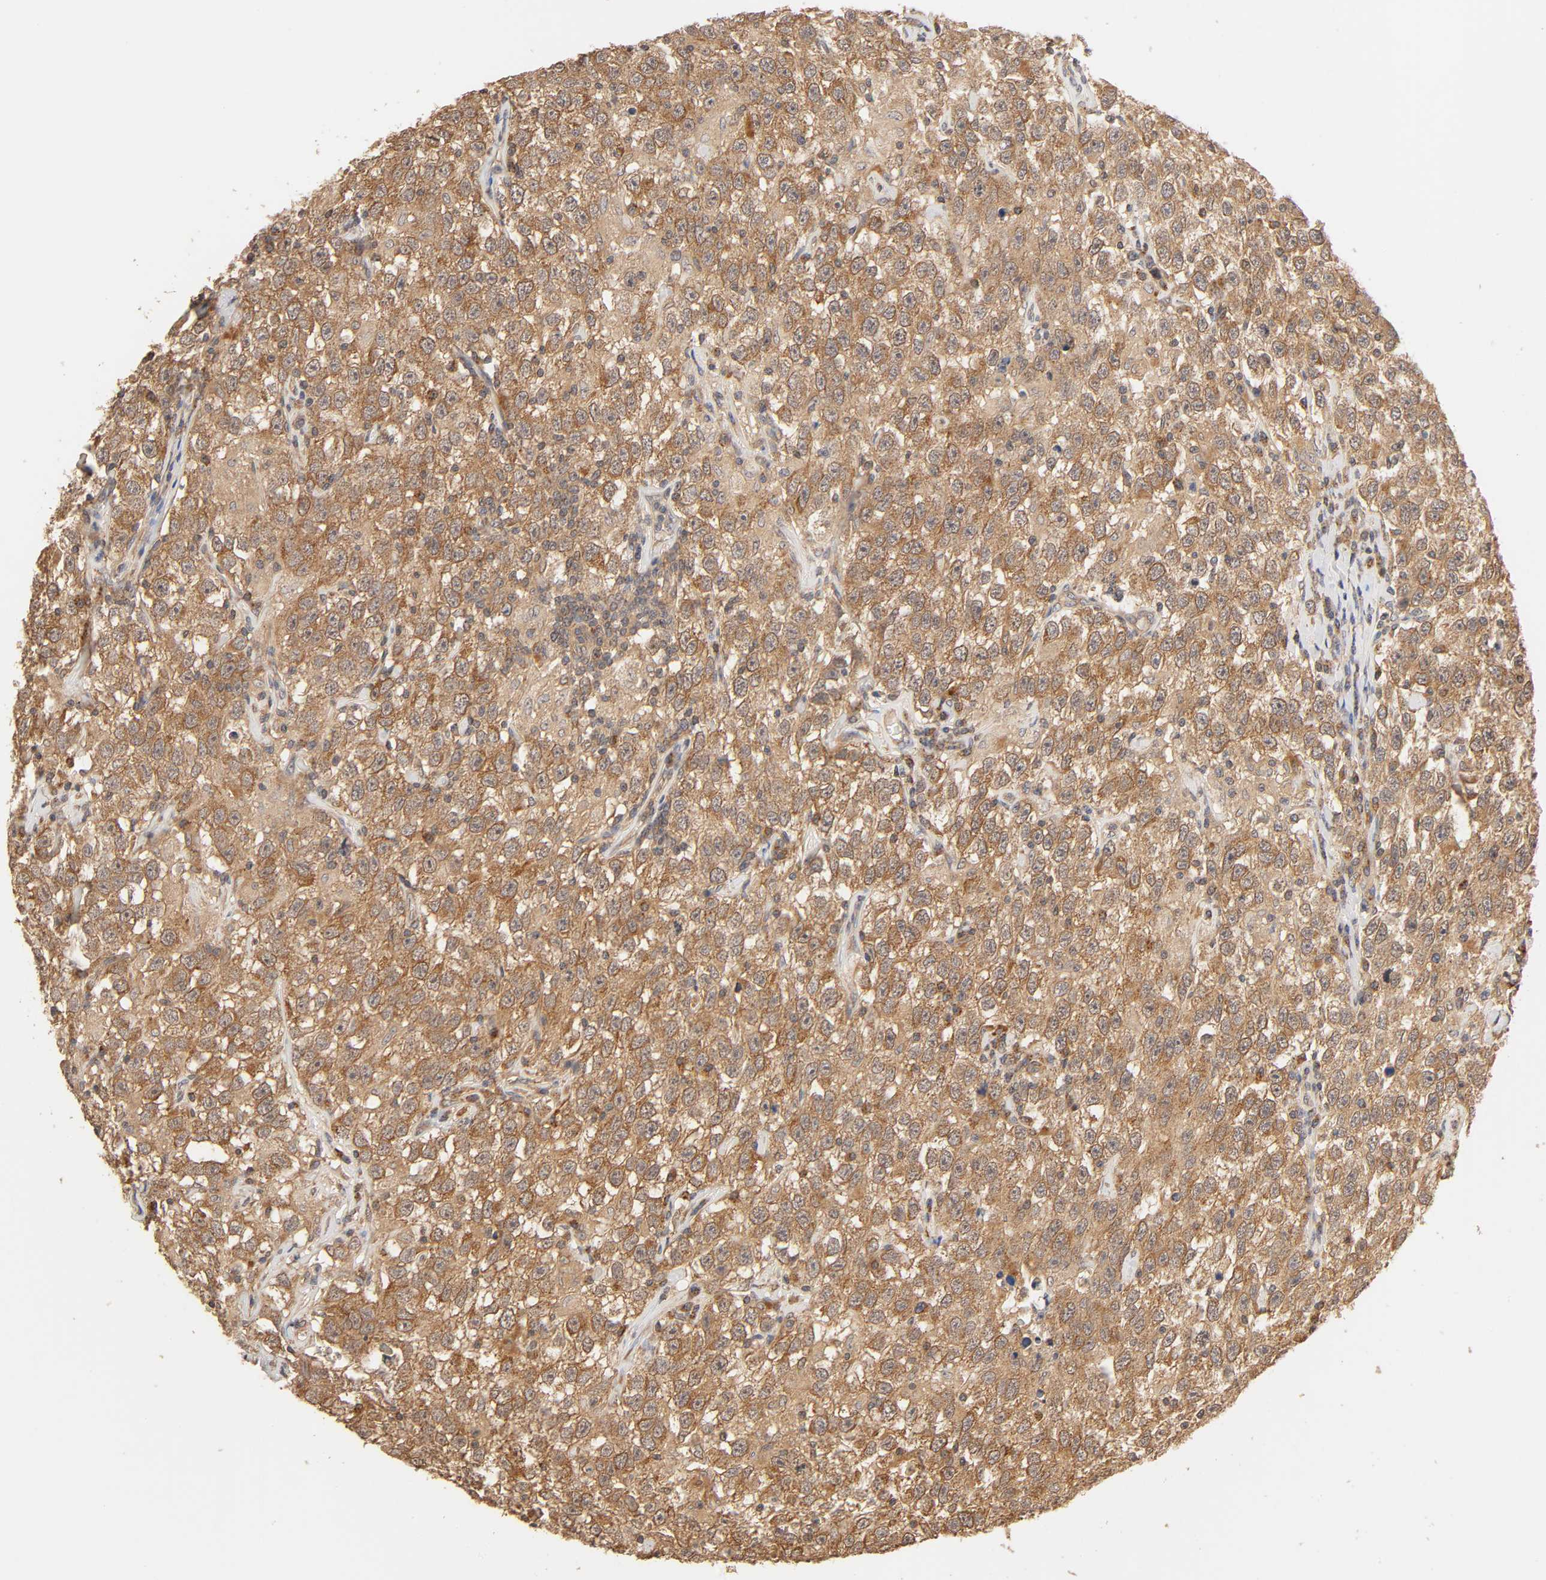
{"staining": {"intensity": "strong", "quantity": ">75%", "location": "cytoplasmic/membranous"}, "tissue": "testis cancer", "cell_type": "Tumor cells", "image_type": "cancer", "snomed": [{"axis": "morphology", "description": "Seminoma, NOS"}, {"axis": "topography", "description": "Testis"}], "caption": "A brown stain highlights strong cytoplasmic/membranous positivity of a protein in human testis cancer tumor cells.", "gene": "EPS8", "patient": {"sex": "male", "age": 41}}